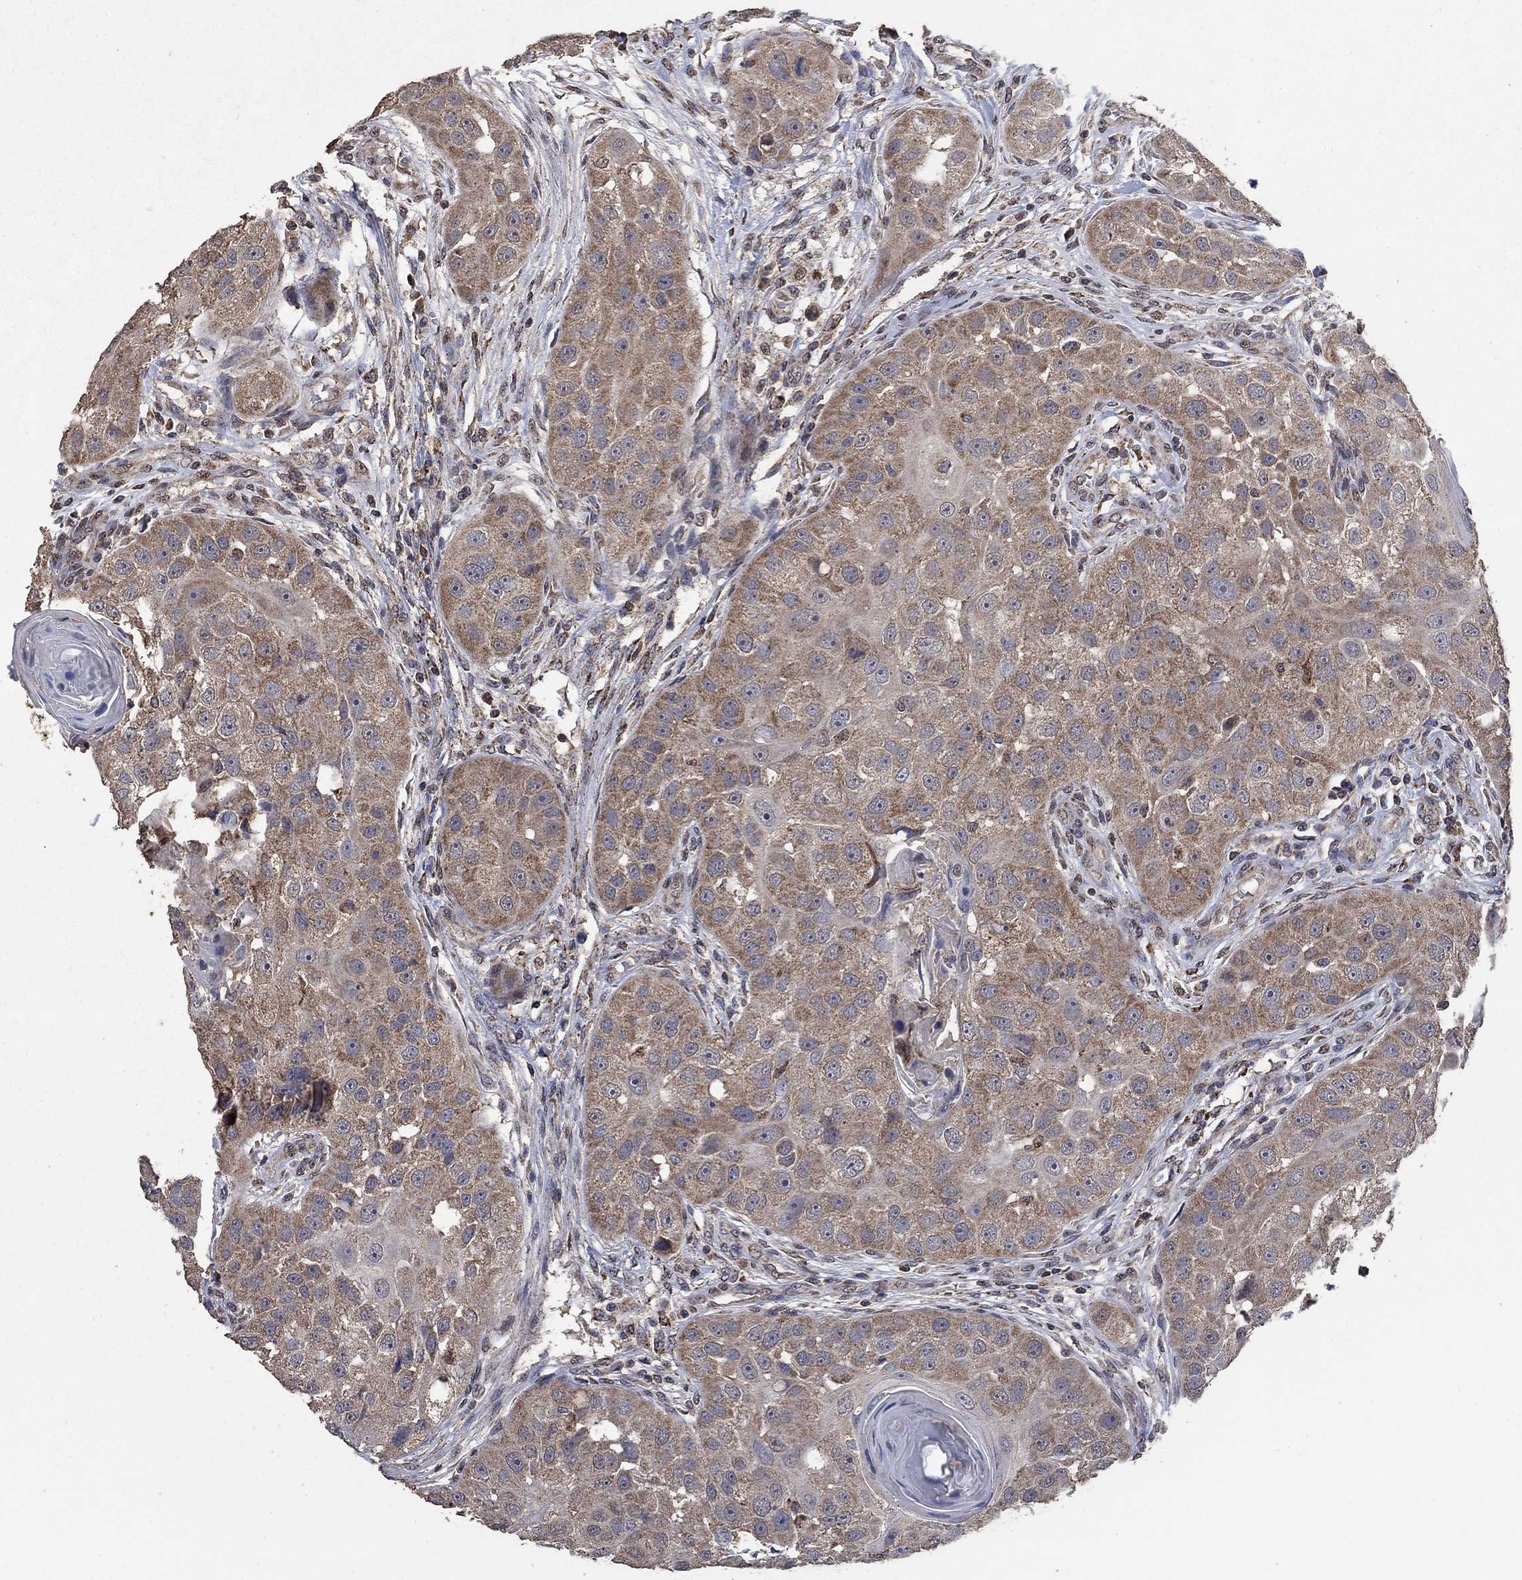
{"staining": {"intensity": "moderate", "quantity": "<25%", "location": "cytoplasmic/membranous"}, "tissue": "head and neck cancer", "cell_type": "Tumor cells", "image_type": "cancer", "snomed": [{"axis": "morphology", "description": "Normal tissue, NOS"}, {"axis": "morphology", "description": "Squamous cell carcinoma, NOS"}, {"axis": "topography", "description": "Skeletal muscle"}, {"axis": "topography", "description": "Head-Neck"}], "caption": "Immunohistochemistry (IHC) of human squamous cell carcinoma (head and neck) demonstrates low levels of moderate cytoplasmic/membranous positivity in approximately <25% of tumor cells.", "gene": "MRPS24", "patient": {"sex": "male", "age": 51}}